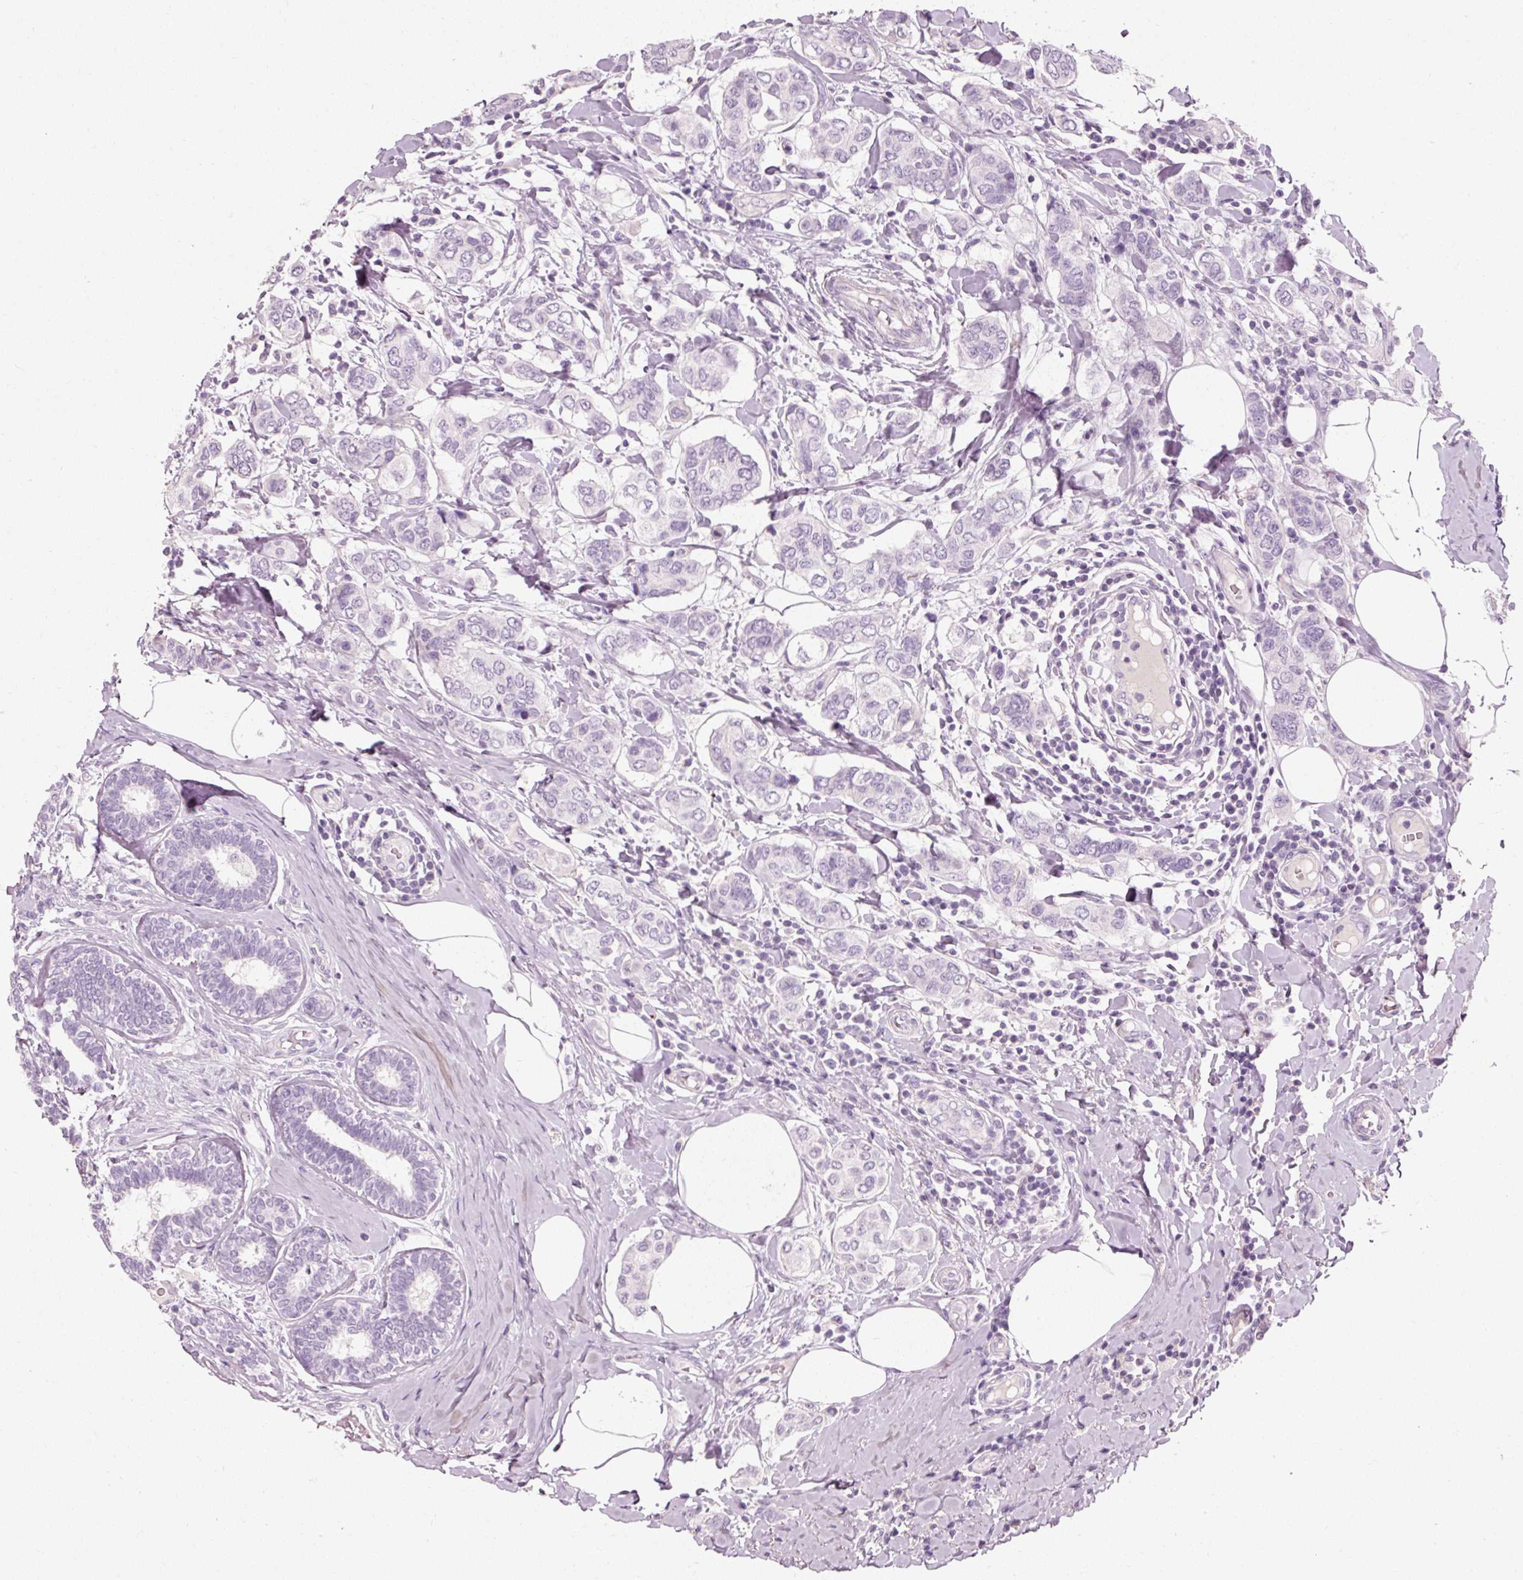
{"staining": {"intensity": "negative", "quantity": "none", "location": "none"}, "tissue": "breast cancer", "cell_type": "Tumor cells", "image_type": "cancer", "snomed": [{"axis": "morphology", "description": "Lobular carcinoma"}, {"axis": "topography", "description": "Breast"}], "caption": "Tumor cells are negative for brown protein staining in lobular carcinoma (breast).", "gene": "MUC5AC", "patient": {"sex": "female", "age": 51}}